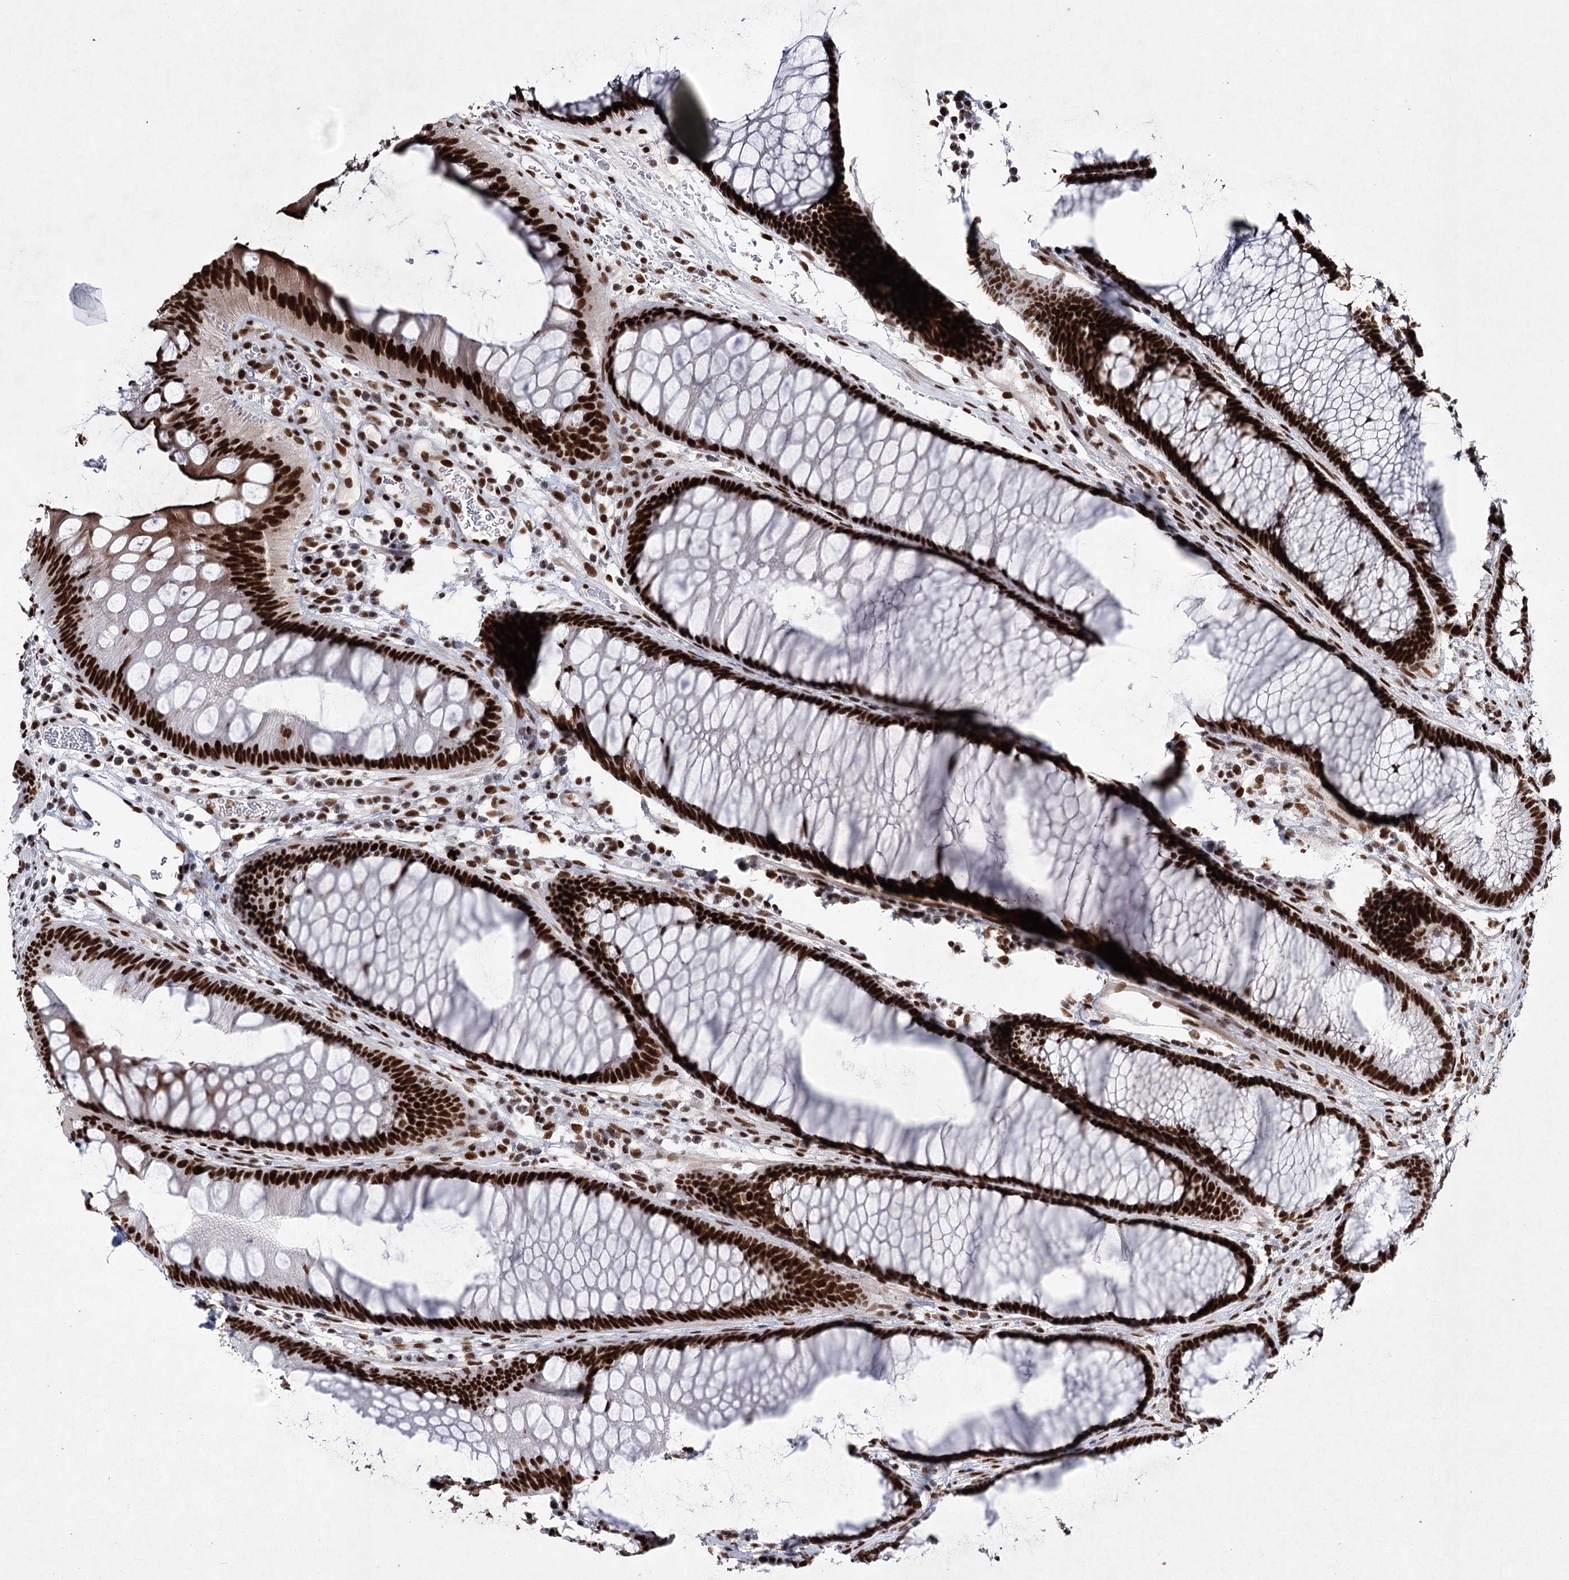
{"staining": {"intensity": "strong", "quantity": ">75%", "location": "nuclear"}, "tissue": "colon", "cell_type": "Endothelial cells", "image_type": "normal", "snomed": [{"axis": "morphology", "description": "Normal tissue, NOS"}, {"axis": "topography", "description": "Colon"}], "caption": "This is an image of immunohistochemistry (IHC) staining of benign colon, which shows strong expression in the nuclear of endothelial cells.", "gene": "SCAF8", "patient": {"sex": "female", "age": 82}}